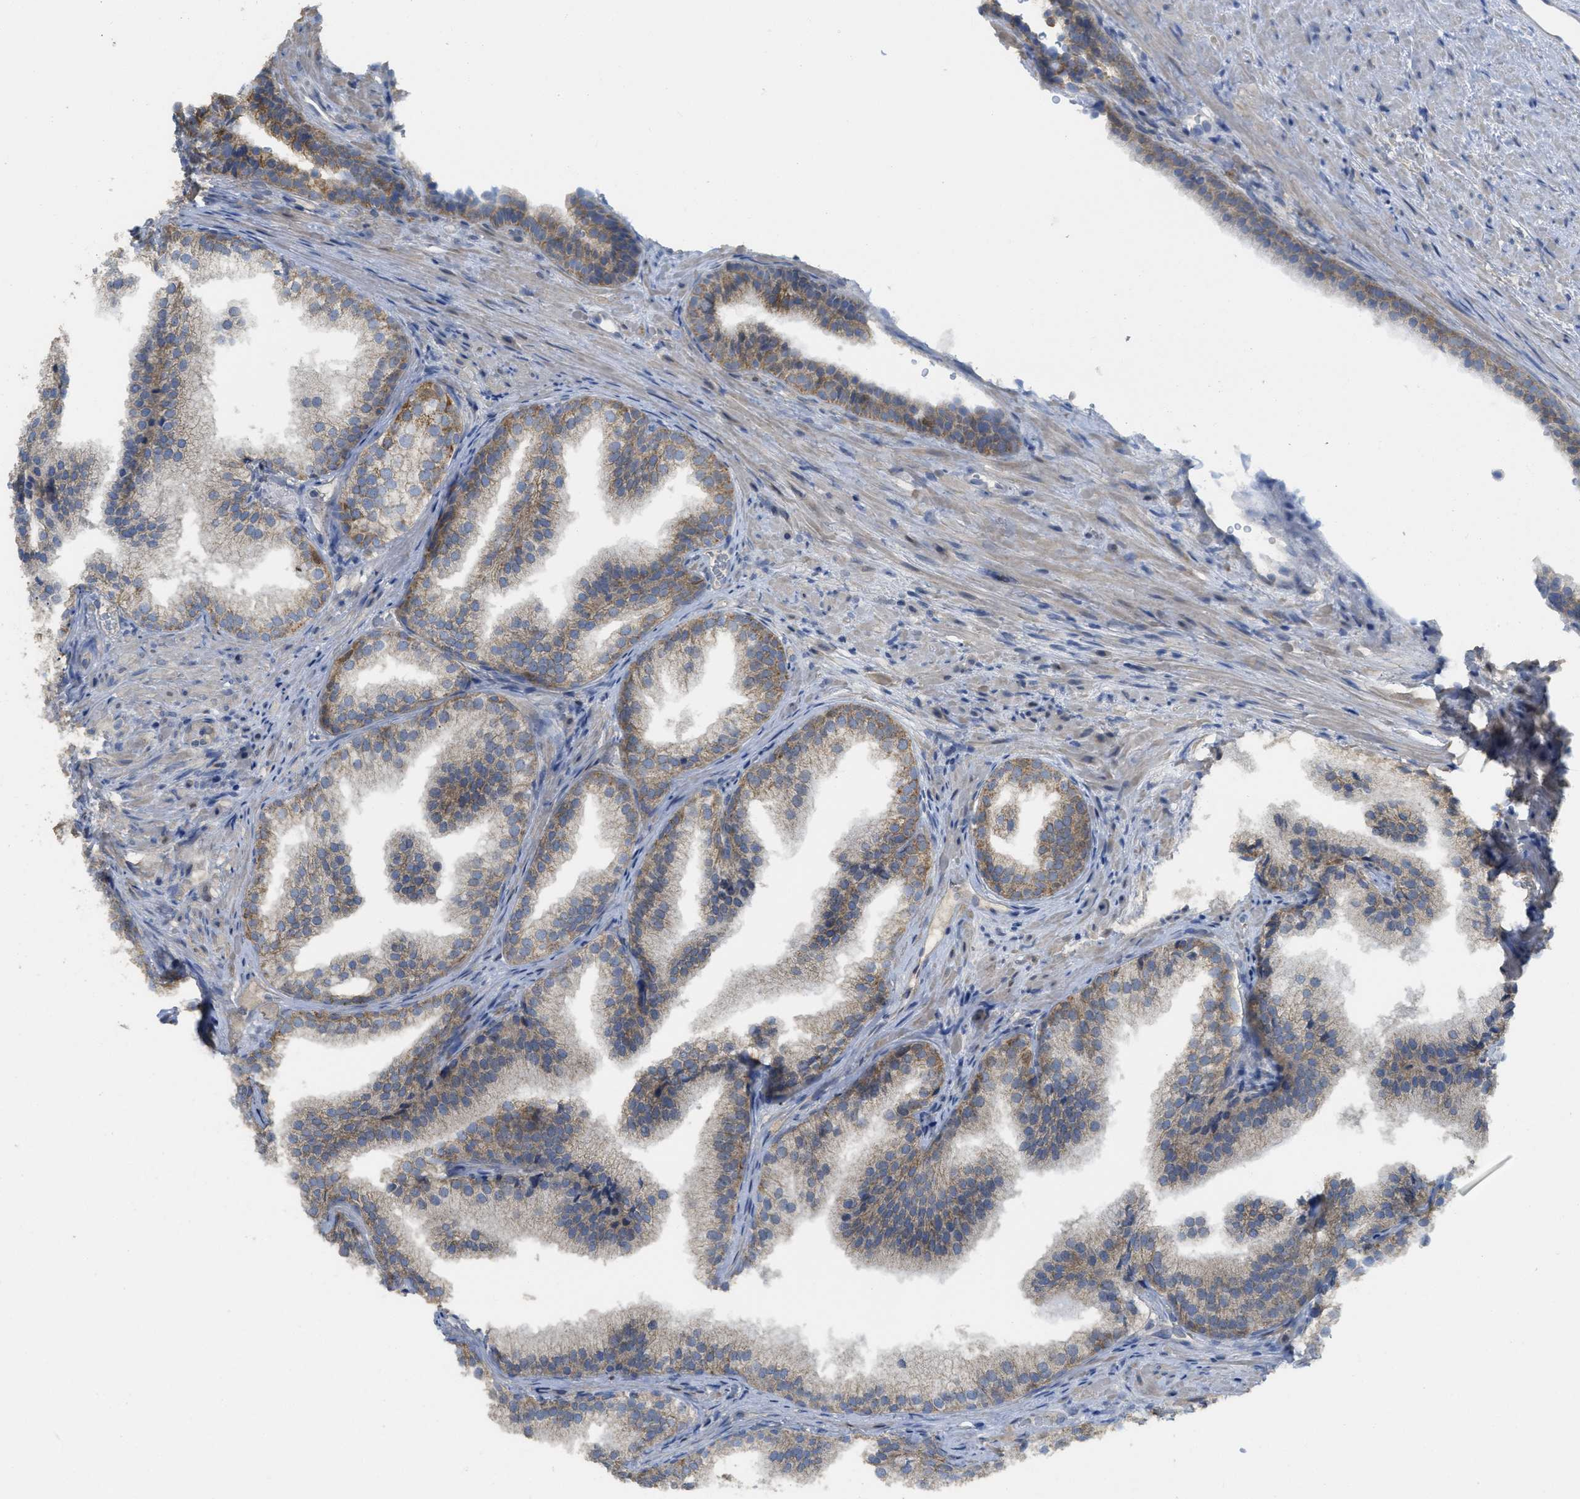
{"staining": {"intensity": "moderate", "quantity": ">75%", "location": "cytoplasmic/membranous"}, "tissue": "prostate", "cell_type": "Glandular cells", "image_type": "normal", "snomed": [{"axis": "morphology", "description": "Normal tissue, NOS"}, {"axis": "topography", "description": "Prostate"}], "caption": "This is an image of immunohistochemistry staining of normal prostate, which shows moderate expression in the cytoplasmic/membranous of glandular cells.", "gene": "SFXN2", "patient": {"sex": "male", "age": 76}}